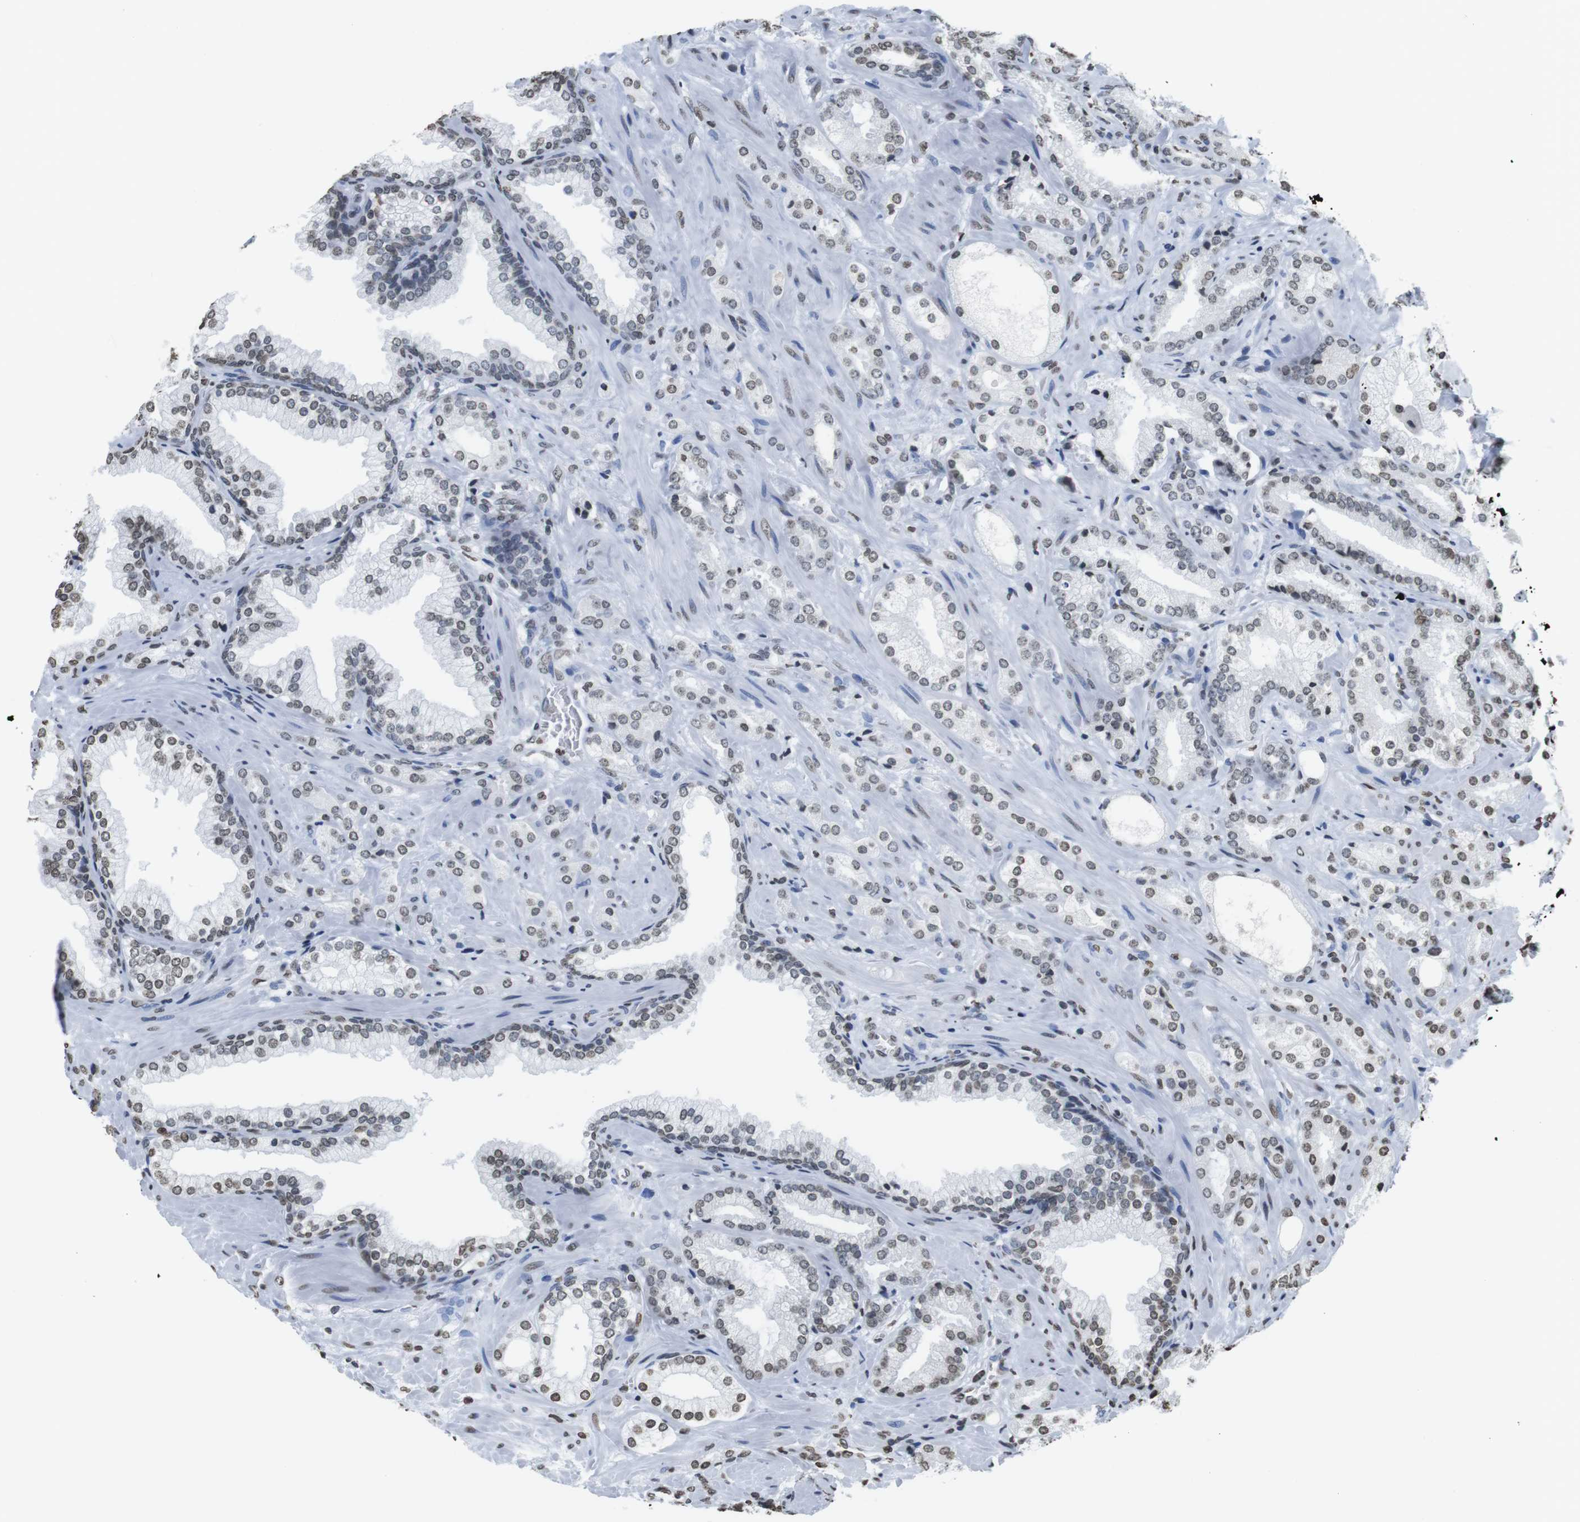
{"staining": {"intensity": "weak", "quantity": "25%-75%", "location": "nuclear"}, "tissue": "prostate cancer", "cell_type": "Tumor cells", "image_type": "cancer", "snomed": [{"axis": "morphology", "description": "Adenocarcinoma, High grade"}, {"axis": "topography", "description": "Prostate"}], "caption": "Brown immunohistochemical staining in human adenocarcinoma (high-grade) (prostate) demonstrates weak nuclear positivity in about 25%-75% of tumor cells.", "gene": "BSX", "patient": {"sex": "male", "age": 64}}